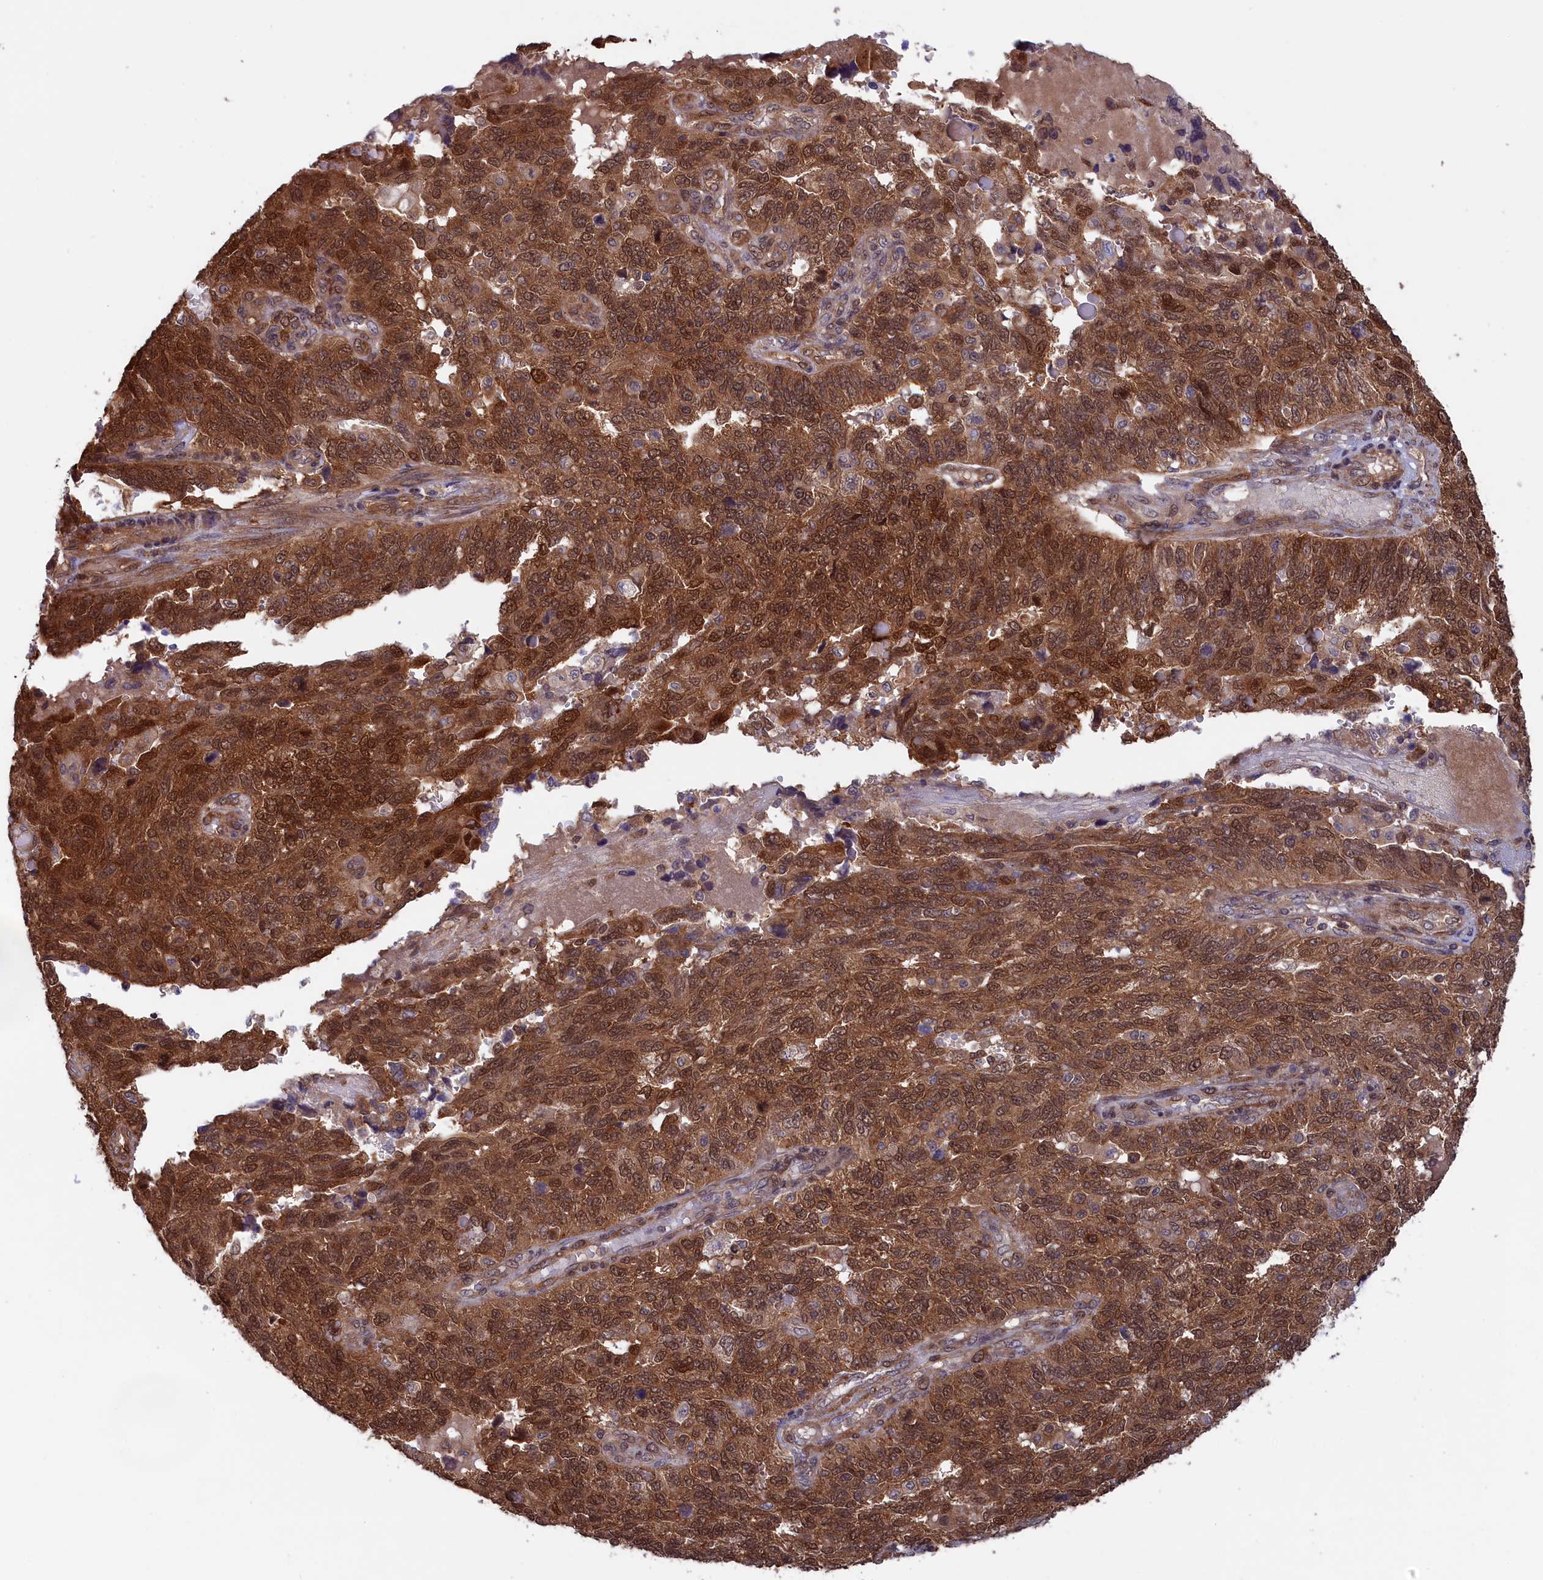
{"staining": {"intensity": "strong", "quantity": ">75%", "location": "cytoplasmic/membranous,nuclear"}, "tissue": "endometrial cancer", "cell_type": "Tumor cells", "image_type": "cancer", "snomed": [{"axis": "morphology", "description": "Adenocarcinoma, NOS"}, {"axis": "topography", "description": "Endometrium"}], "caption": "Immunohistochemistry (IHC) photomicrograph of neoplastic tissue: endometrial cancer (adenocarcinoma) stained using immunohistochemistry (IHC) exhibits high levels of strong protein expression localized specifically in the cytoplasmic/membranous and nuclear of tumor cells, appearing as a cytoplasmic/membranous and nuclear brown color.", "gene": "JPT2", "patient": {"sex": "female", "age": 66}}